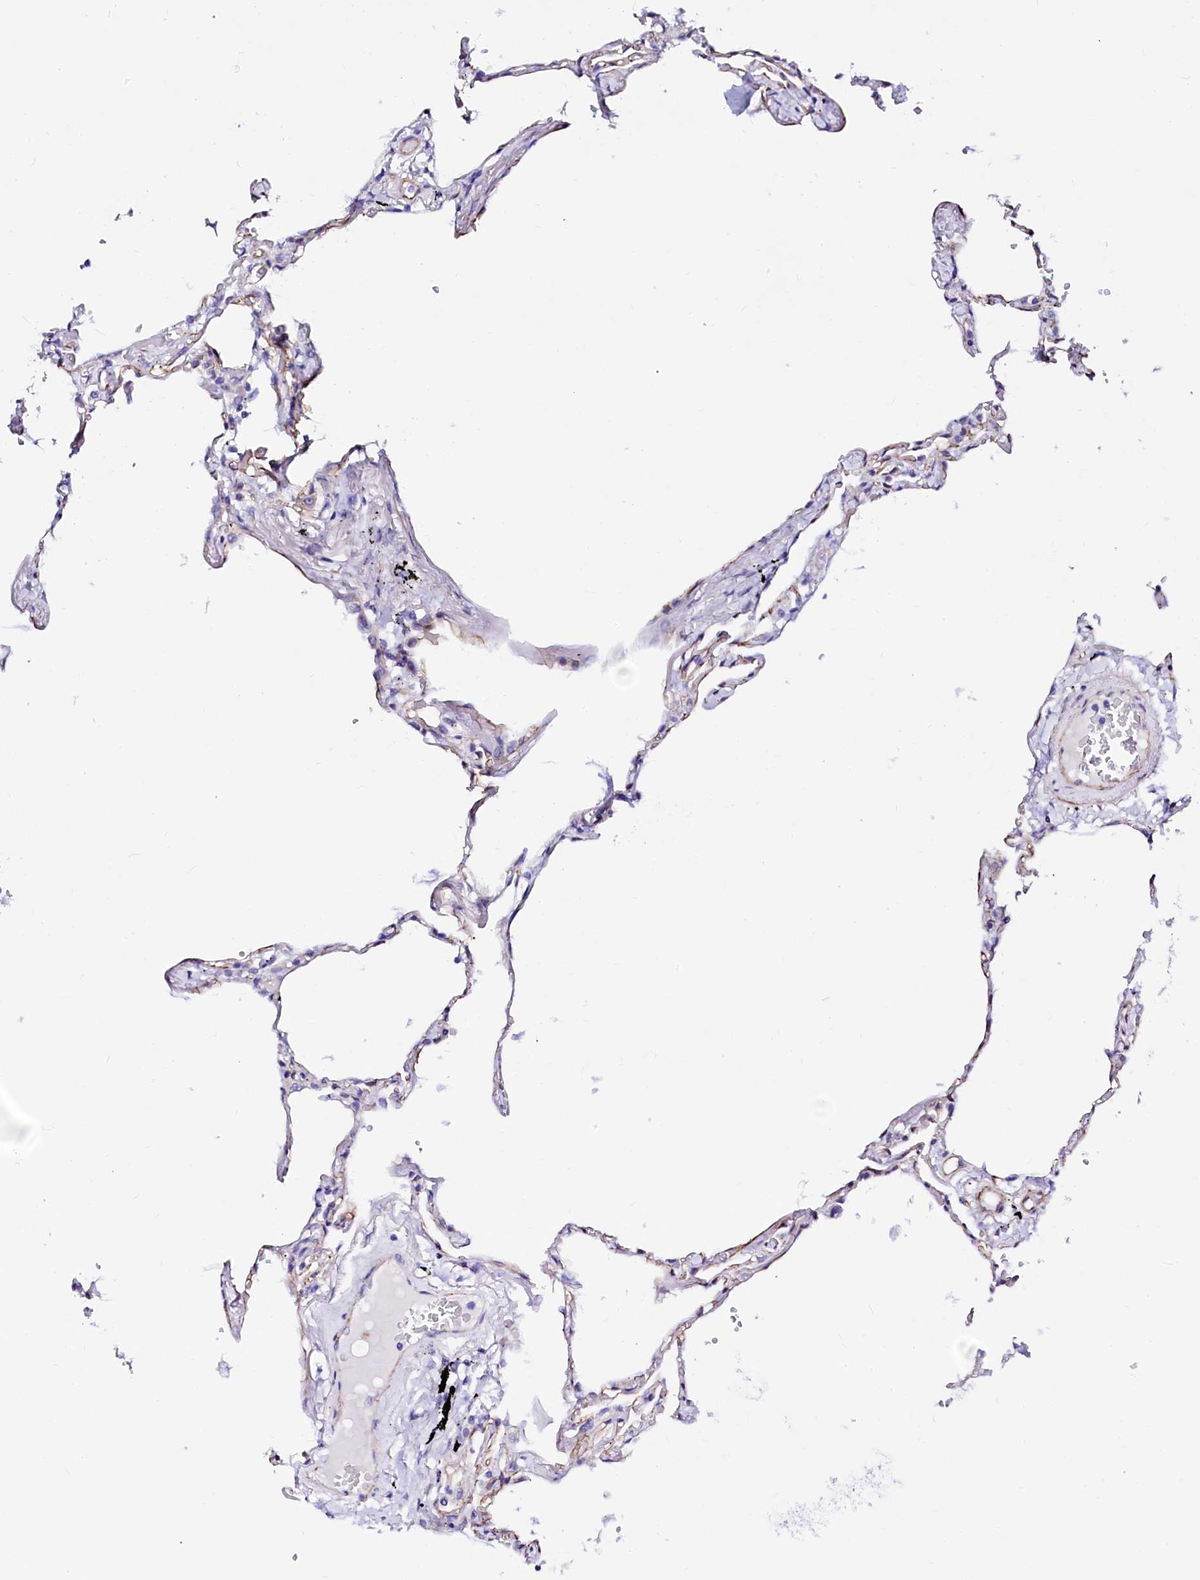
{"staining": {"intensity": "negative", "quantity": "none", "location": "none"}, "tissue": "lung", "cell_type": "Alveolar cells", "image_type": "normal", "snomed": [{"axis": "morphology", "description": "Normal tissue, NOS"}, {"axis": "topography", "description": "Lung"}], "caption": "A high-resolution image shows IHC staining of unremarkable lung, which exhibits no significant staining in alveolar cells.", "gene": "SFR1", "patient": {"sex": "female", "age": 67}}